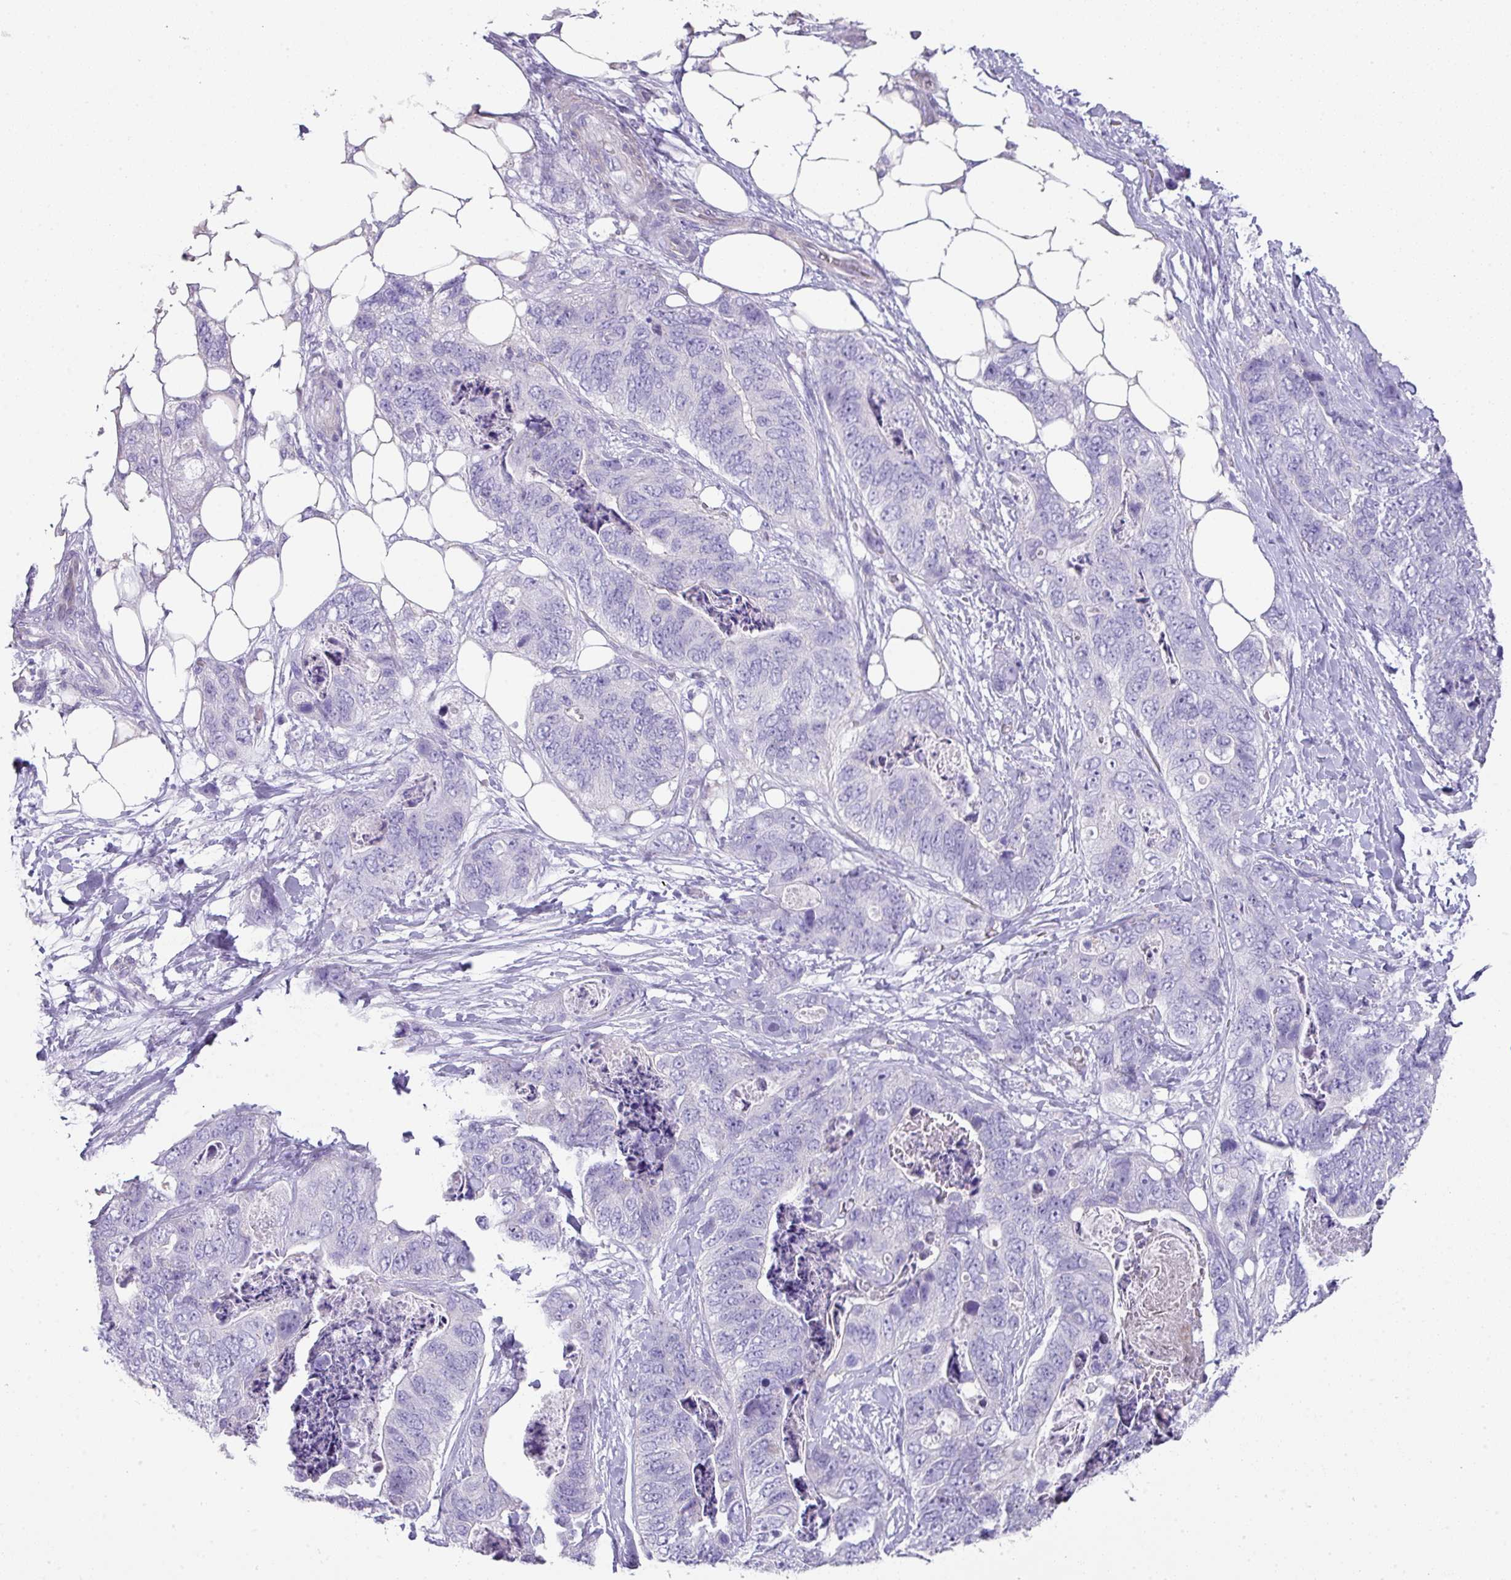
{"staining": {"intensity": "negative", "quantity": "none", "location": "none"}, "tissue": "stomach cancer", "cell_type": "Tumor cells", "image_type": "cancer", "snomed": [{"axis": "morphology", "description": "Adenocarcinoma, NOS"}, {"axis": "topography", "description": "Stomach"}], "caption": "Tumor cells are negative for brown protein staining in stomach adenocarcinoma. (DAB immunohistochemistry (IHC) visualized using brightfield microscopy, high magnification).", "gene": "GLI4", "patient": {"sex": "female", "age": 89}}